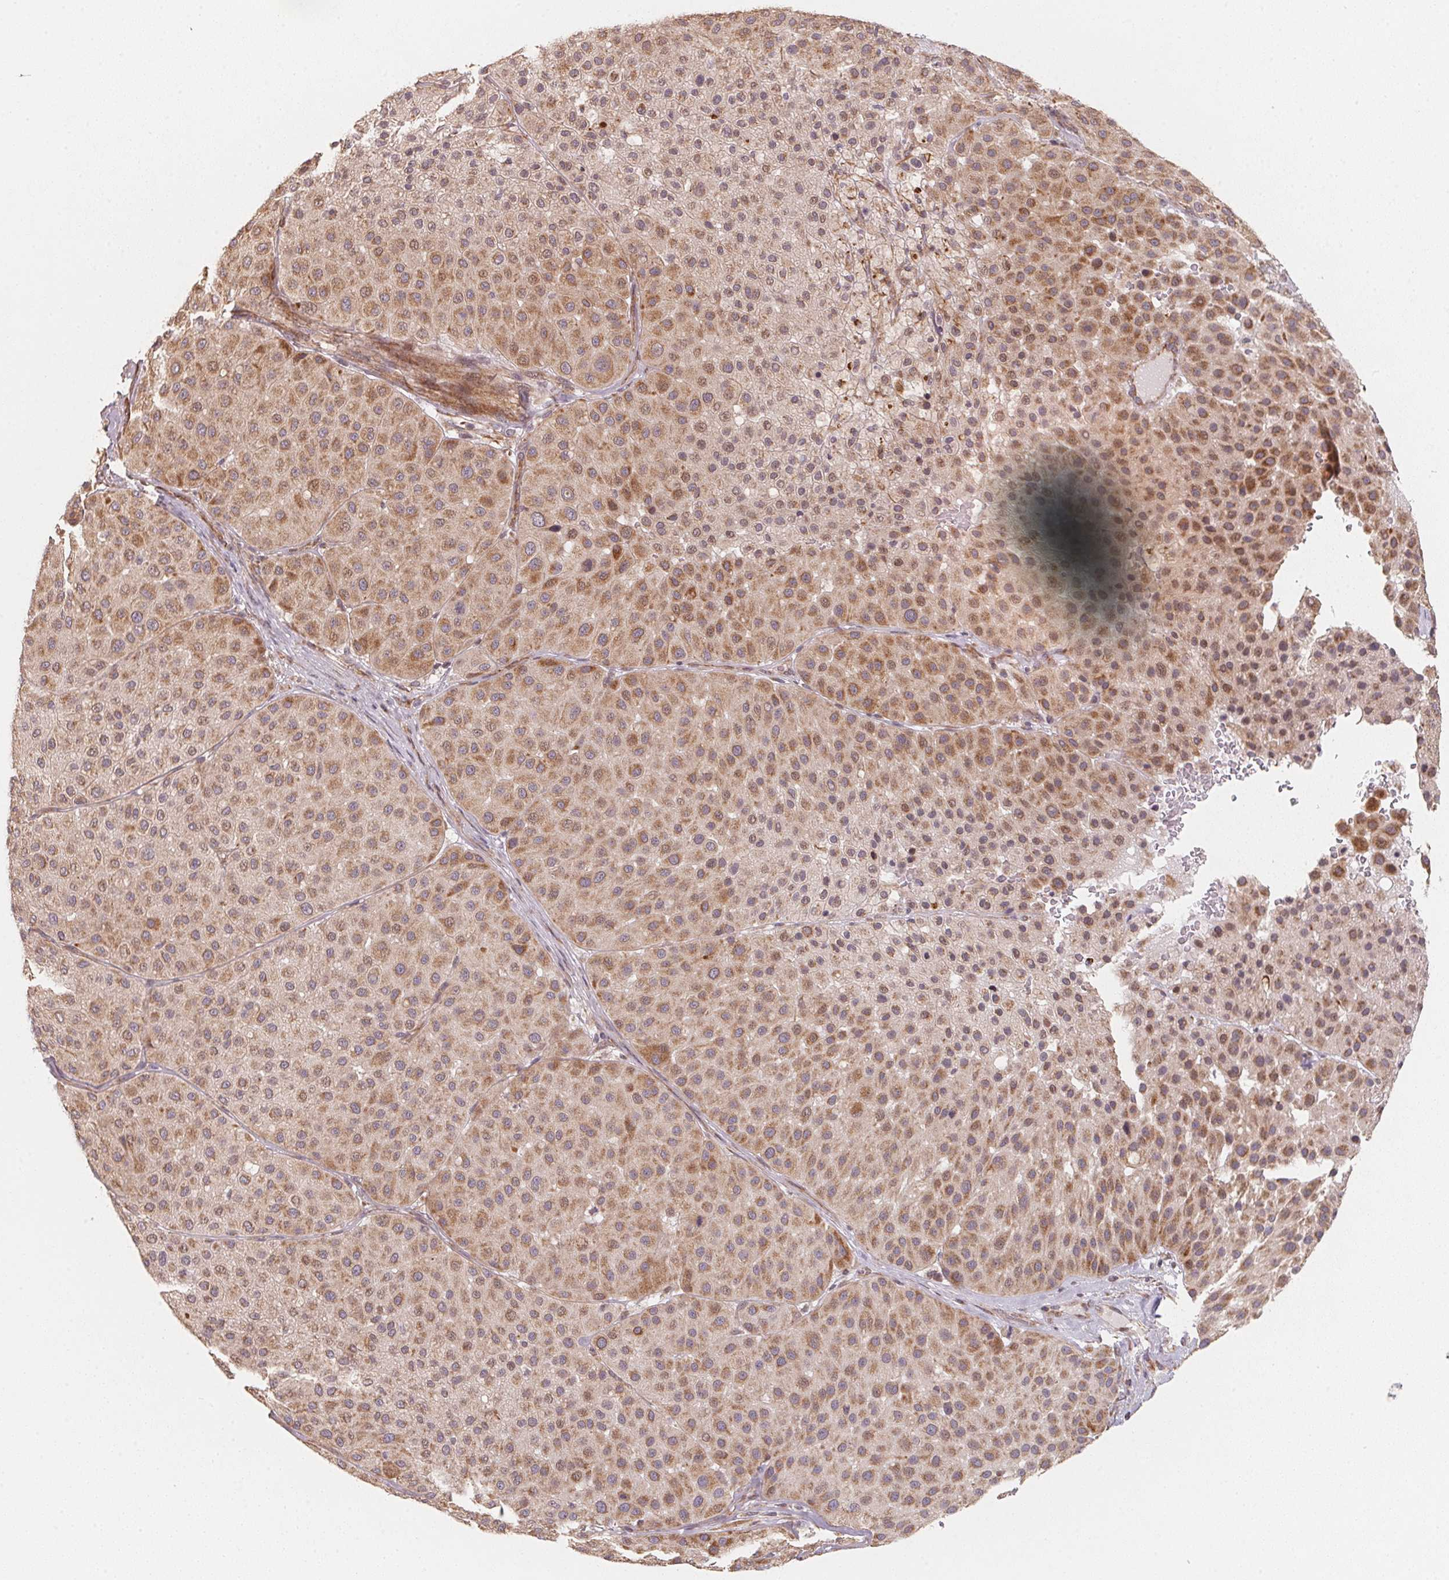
{"staining": {"intensity": "moderate", "quantity": "25%-75%", "location": "cytoplasmic/membranous"}, "tissue": "melanoma", "cell_type": "Tumor cells", "image_type": "cancer", "snomed": [{"axis": "morphology", "description": "Malignant melanoma, Metastatic site"}, {"axis": "topography", "description": "Smooth muscle"}], "caption": "Melanoma was stained to show a protein in brown. There is medium levels of moderate cytoplasmic/membranous expression in about 25%-75% of tumor cells.", "gene": "TSPAN12", "patient": {"sex": "male", "age": 41}}